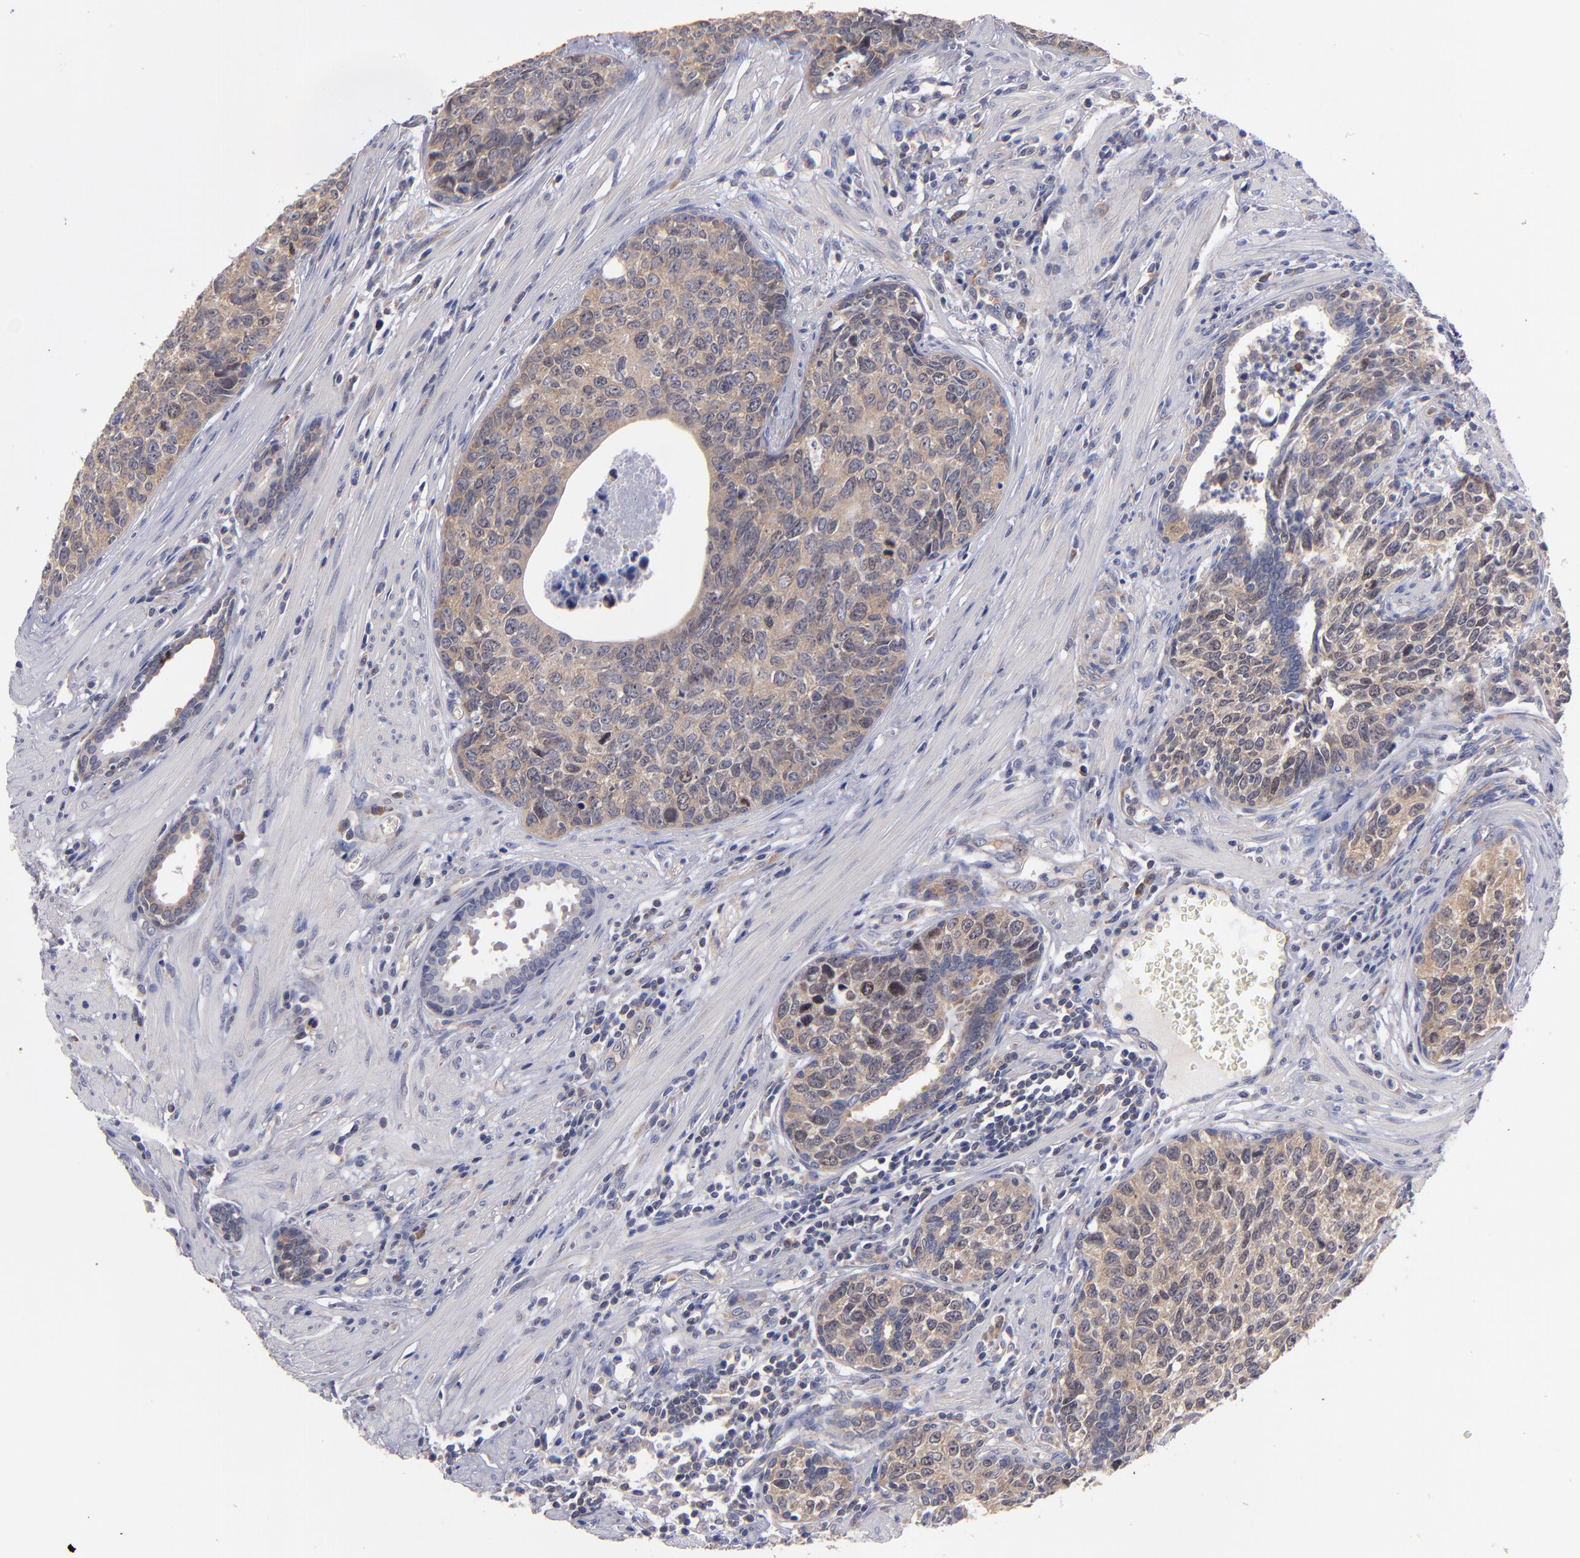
{"staining": {"intensity": "moderate", "quantity": ">75%", "location": "cytoplasmic/membranous"}, "tissue": "urothelial cancer", "cell_type": "Tumor cells", "image_type": "cancer", "snomed": [{"axis": "morphology", "description": "Urothelial carcinoma, High grade"}, {"axis": "topography", "description": "Urinary bladder"}], "caption": "Urothelial carcinoma (high-grade) stained with a protein marker displays moderate staining in tumor cells.", "gene": "EIF3L", "patient": {"sex": "male", "age": 81}}